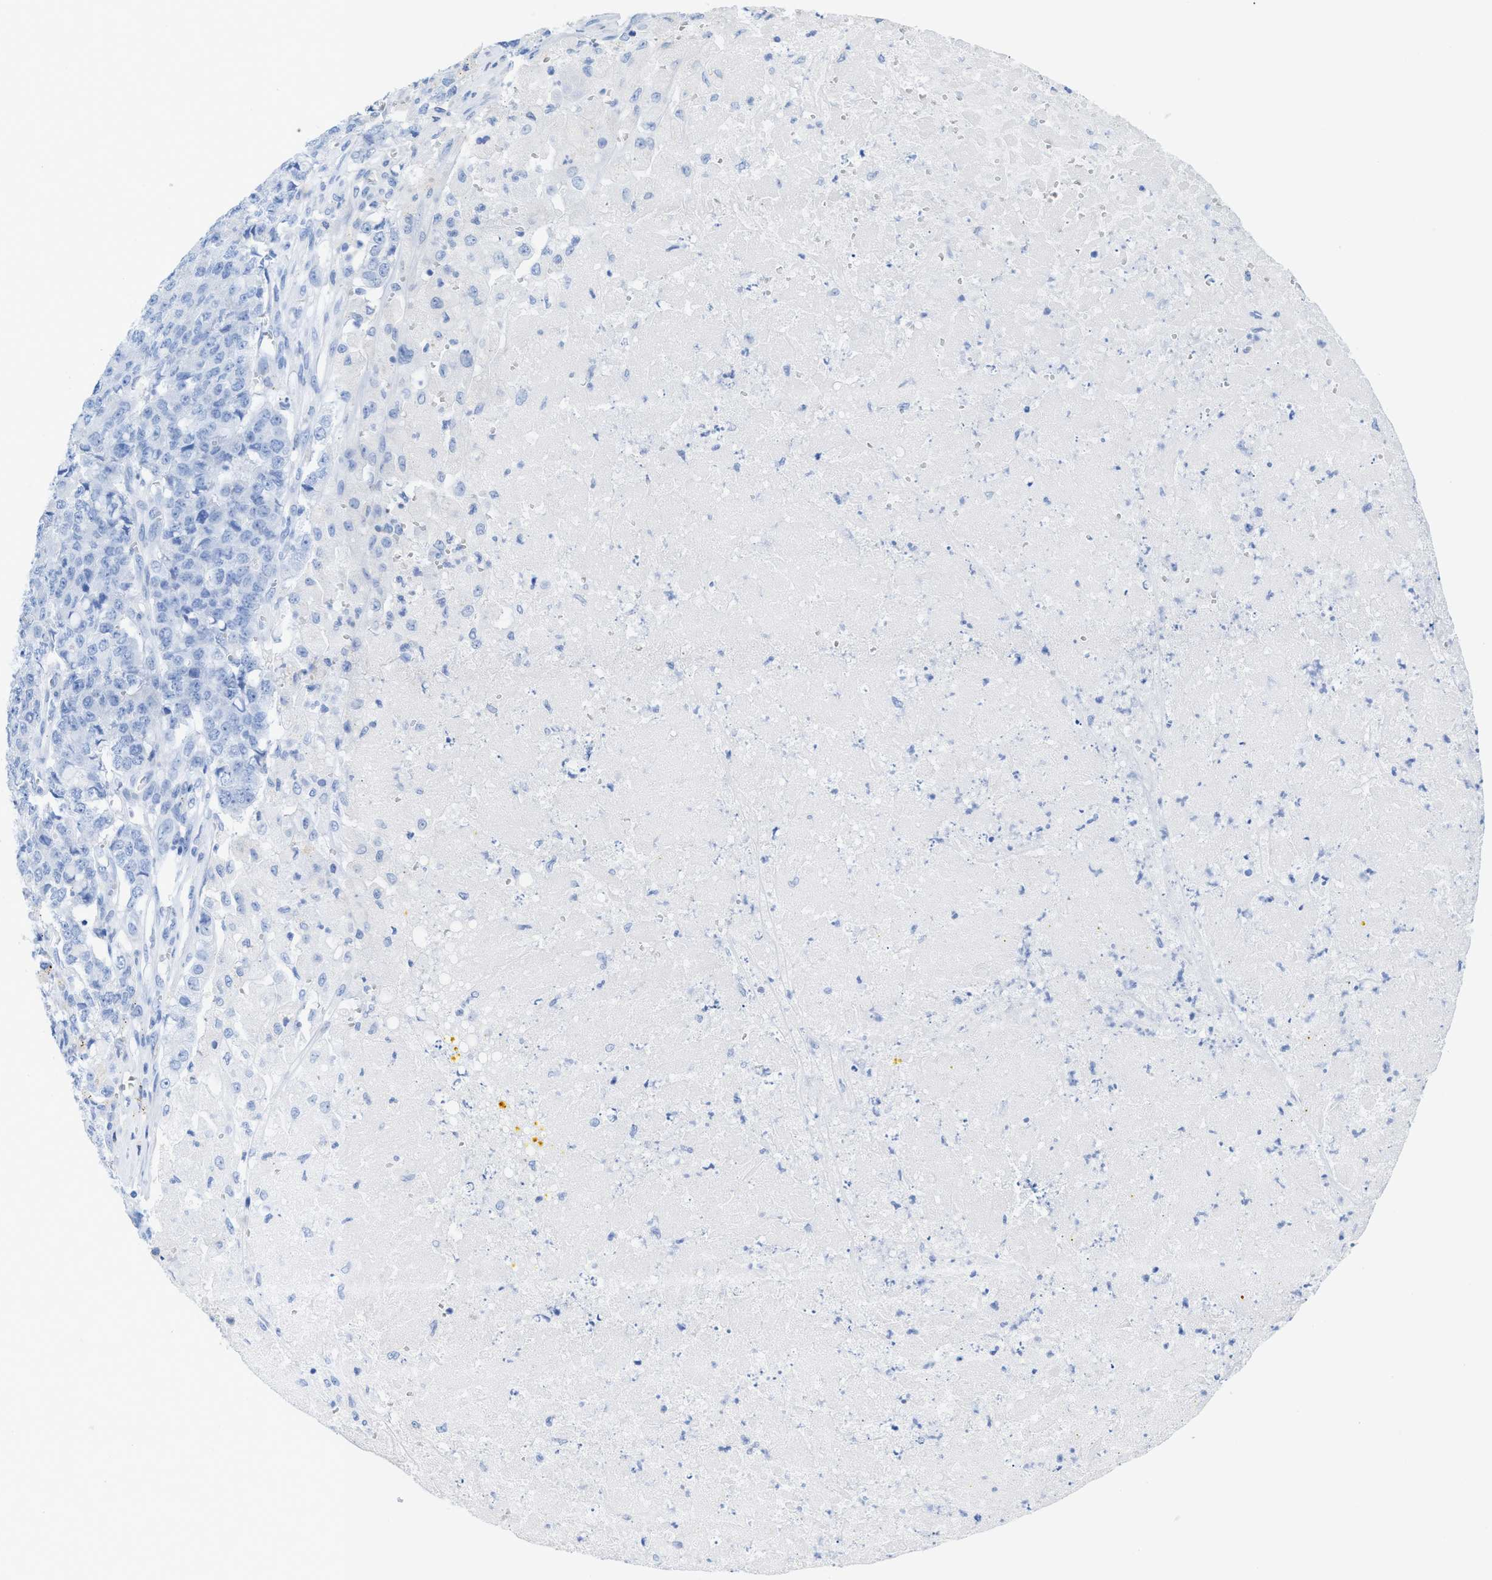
{"staining": {"intensity": "negative", "quantity": "none", "location": "none"}, "tissue": "pancreatic cancer", "cell_type": "Tumor cells", "image_type": "cancer", "snomed": [{"axis": "morphology", "description": "Adenocarcinoma, NOS"}, {"axis": "topography", "description": "Pancreas"}], "caption": "Immunohistochemical staining of pancreatic cancer (adenocarcinoma) shows no significant expression in tumor cells.", "gene": "ANKFN1", "patient": {"sex": "male", "age": 50}}